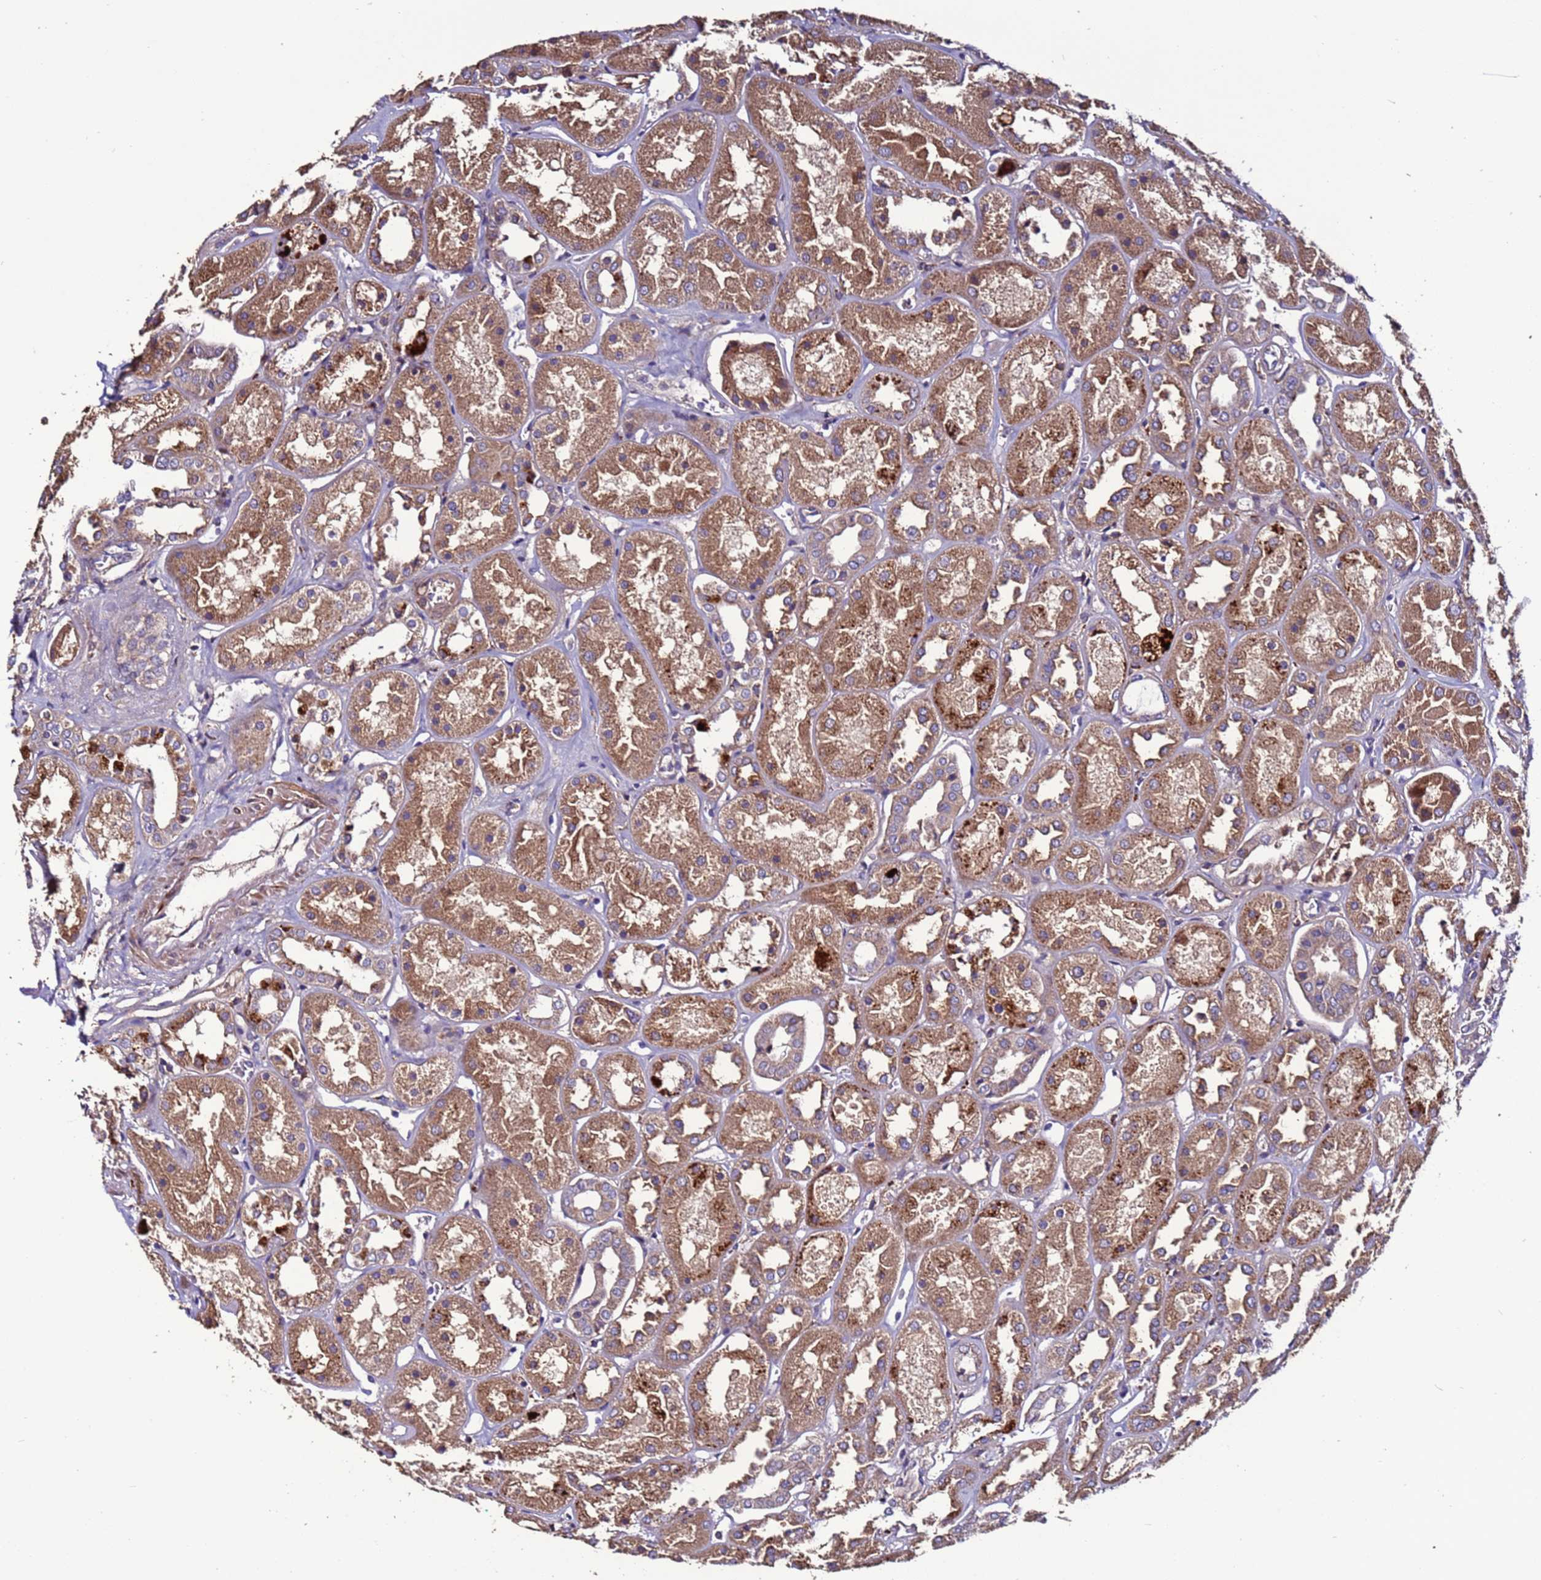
{"staining": {"intensity": "weak", "quantity": "<25%", "location": "cytoplasmic/membranous"}, "tissue": "kidney", "cell_type": "Cells in glomeruli", "image_type": "normal", "snomed": [{"axis": "morphology", "description": "Normal tissue, NOS"}, {"axis": "topography", "description": "Kidney"}], "caption": "A histopathology image of kidney stained for a protein demonstrates no brown staining in cells in glomeruli.", "gene": "CEP55", "patient": {"sex": "male", "age": 70}}